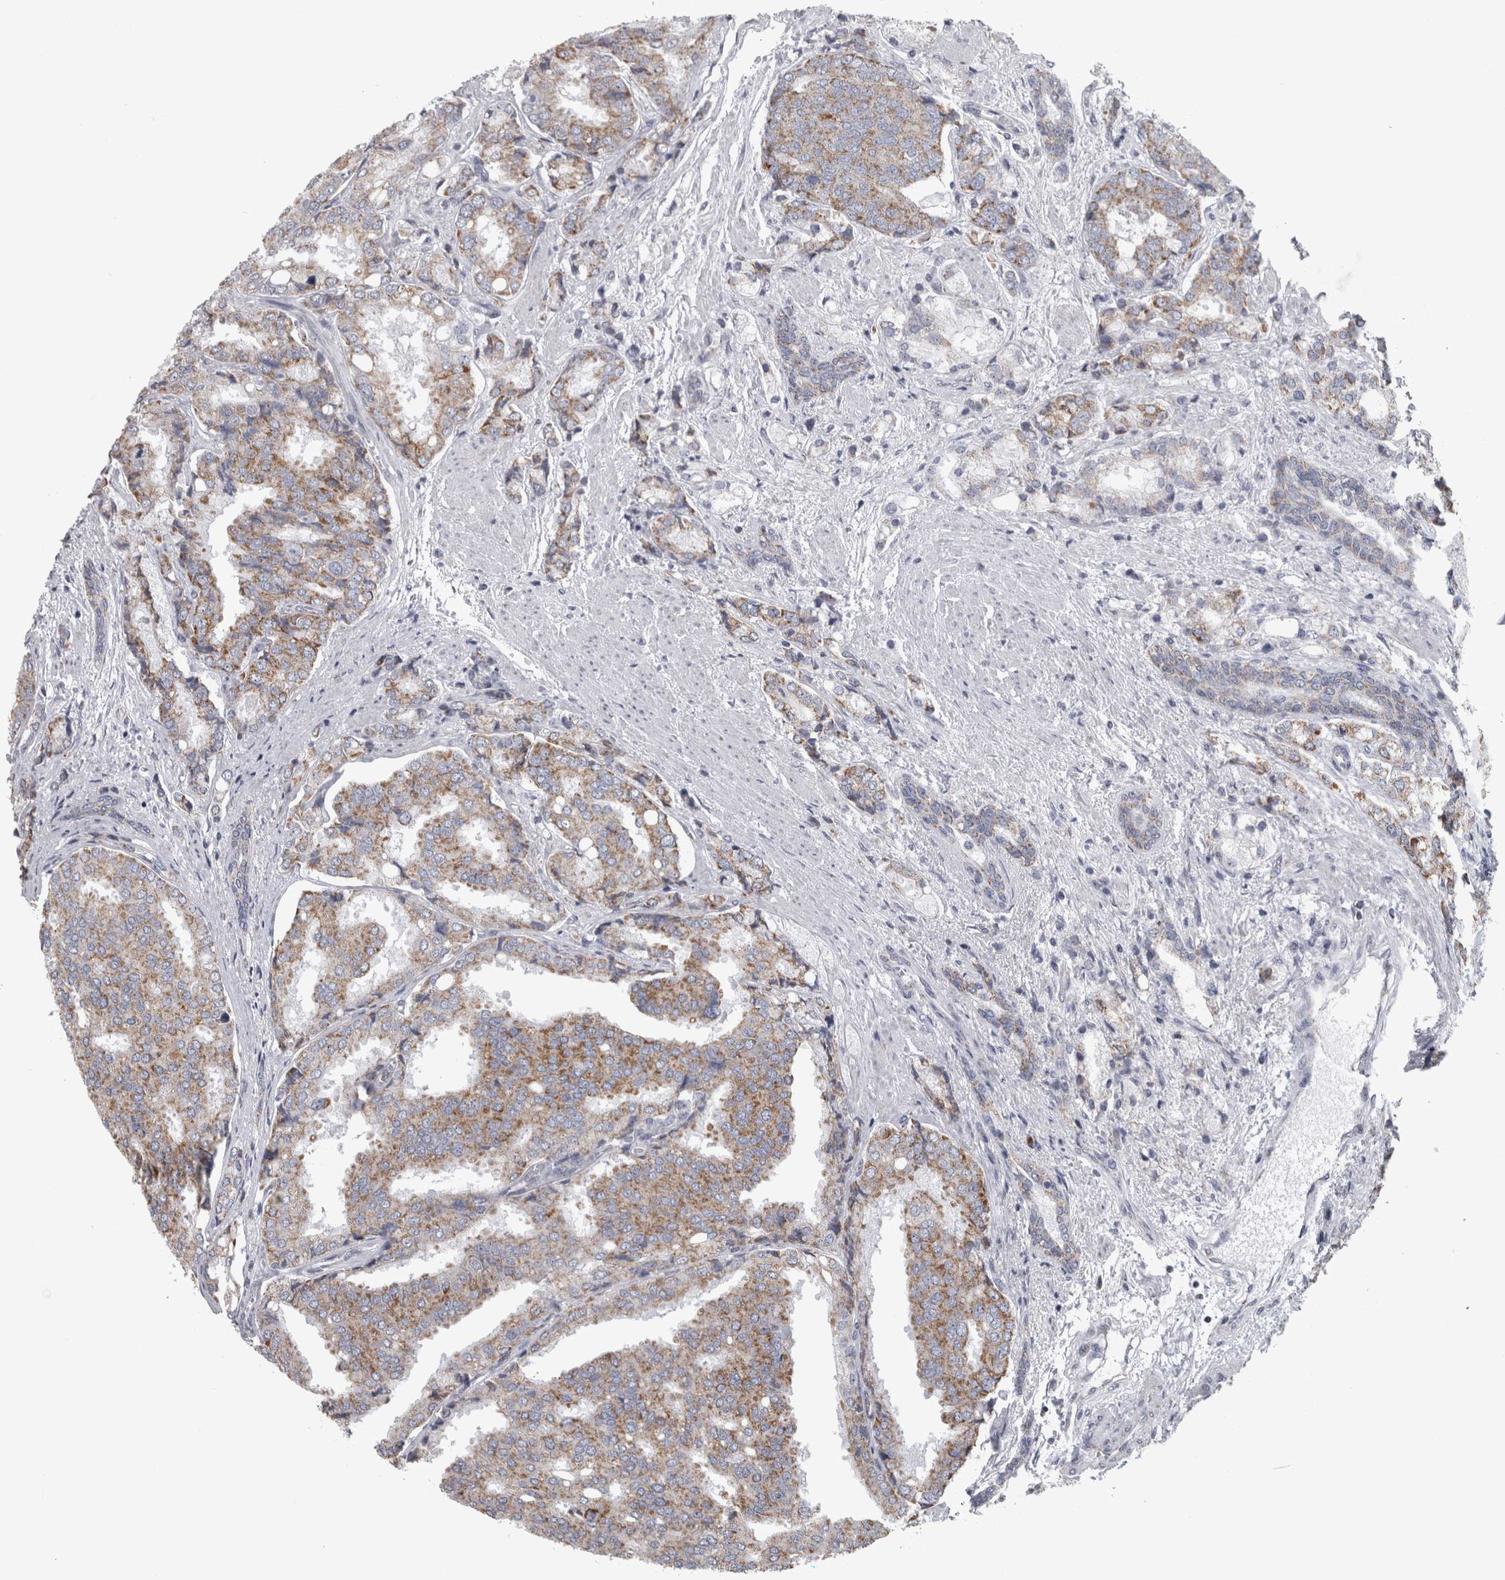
{"staining": {"intensity": "moderate", "quantity": "25%-75%", "location": "cytoplasmic/membranous"}, "tissue": "prostate cancer", "cell_type": "Tumor cells", "image_type": "cancer", "snomed": [{"axis": "morphology", "description": "Adenocarcinoma, High grade"}, {"axis": "topography", "description": "Prostate"}], "caption": "Prostate cancer tissue reveals moderate cytoplasmic/membranous staining in about 25%-75% of tumor cells", "gene": "DBT", "patient": {"sex": "male", "age": 50}}